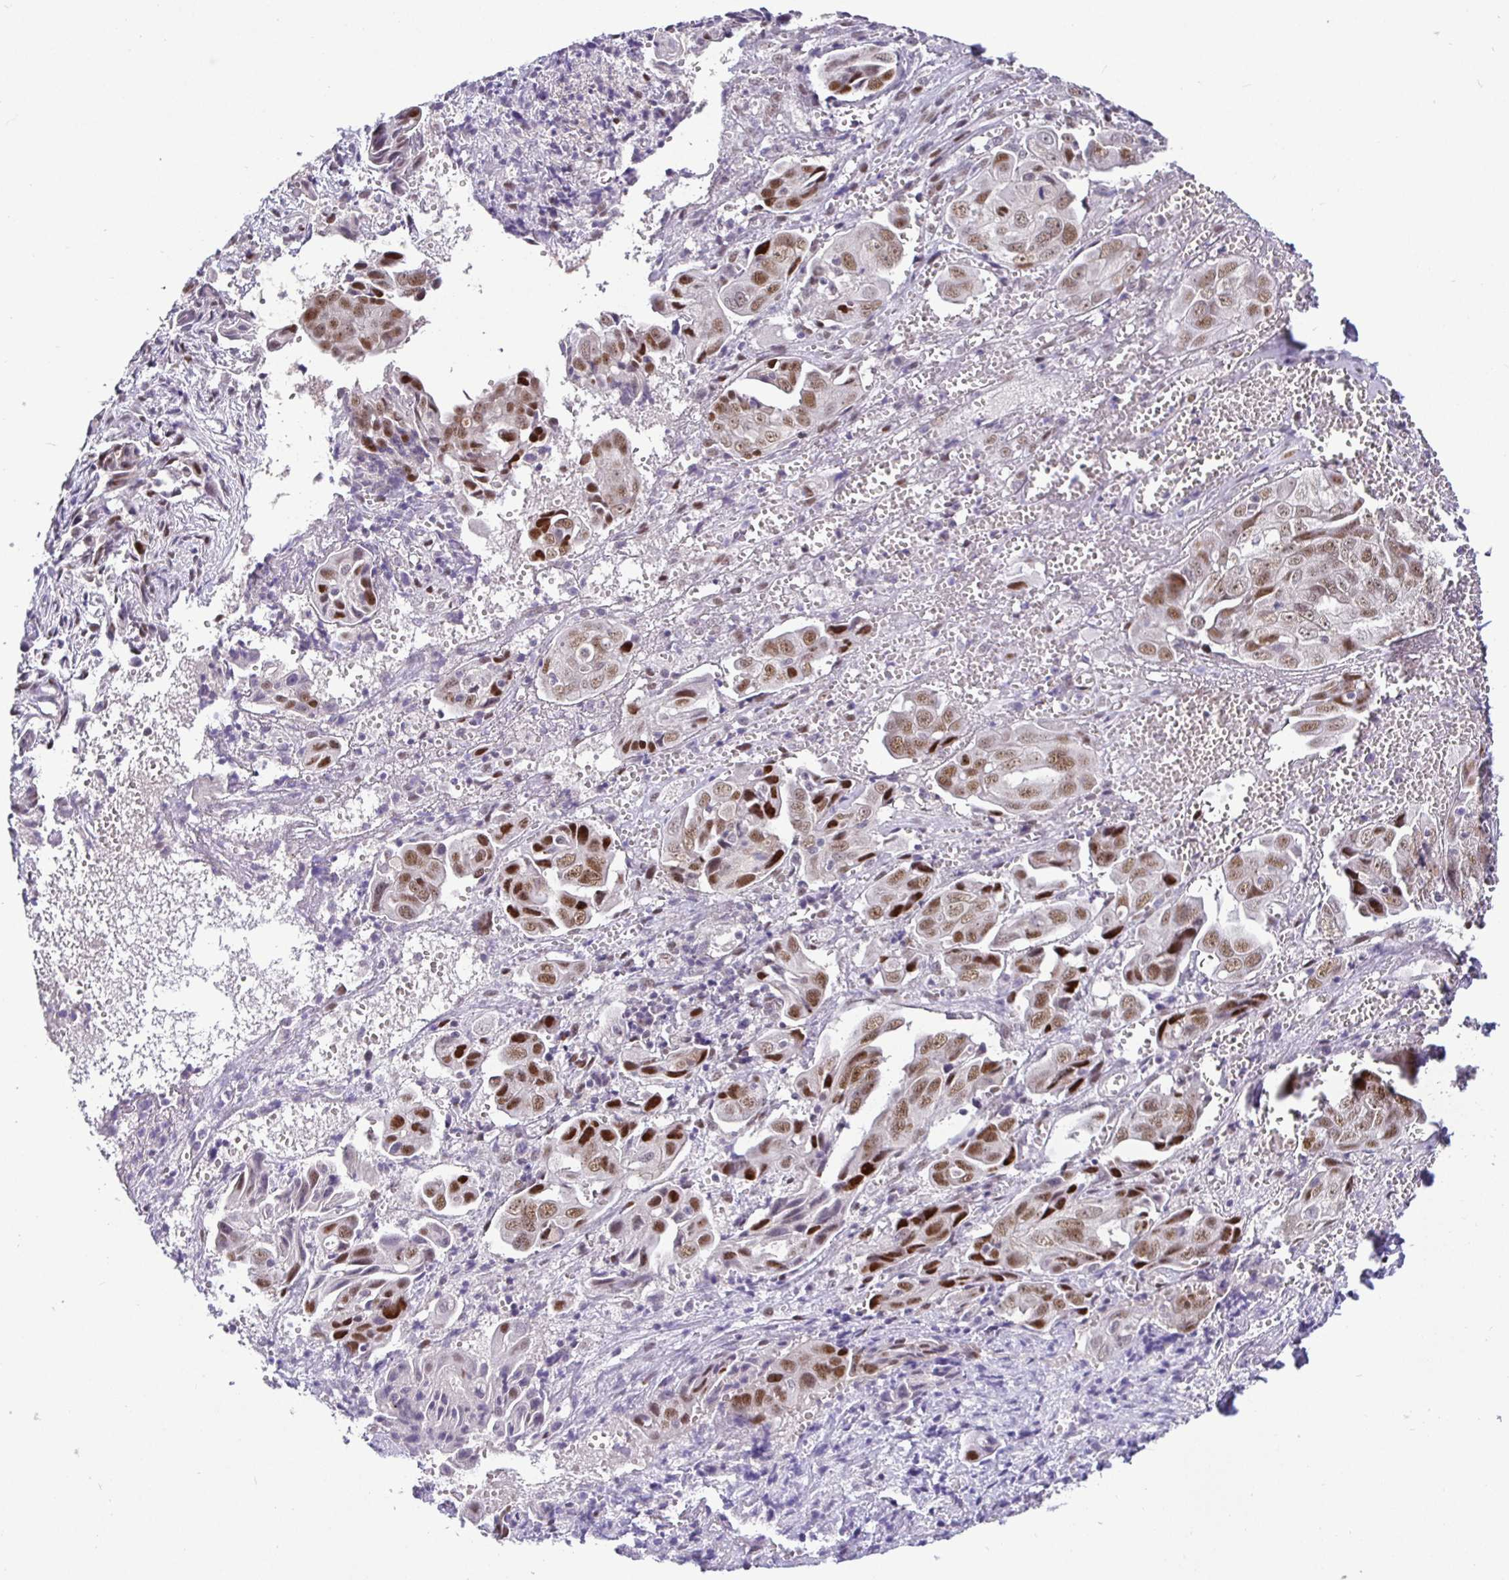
{"staining": {"intensity": "moderate", "quantity": ">75%", "location": "nuclear"}, "tissue": "ovarian cancer", "cell_type": "Tumor cells", "image_type": "cancer", "snomed": [{"axis": "morphology", "description": "Carcinoma, endometroid"}, {"axis": "topography", "description": "Ovary"}], "caption": "There is medium levels of moderate nuclear expression in tumor cells of ovarian endometroid carcinoma, as demonstrated by immunohistochemical staining (brown color).", "gene": "NUP188", "patient": {"sex": "female", "age": 70}}